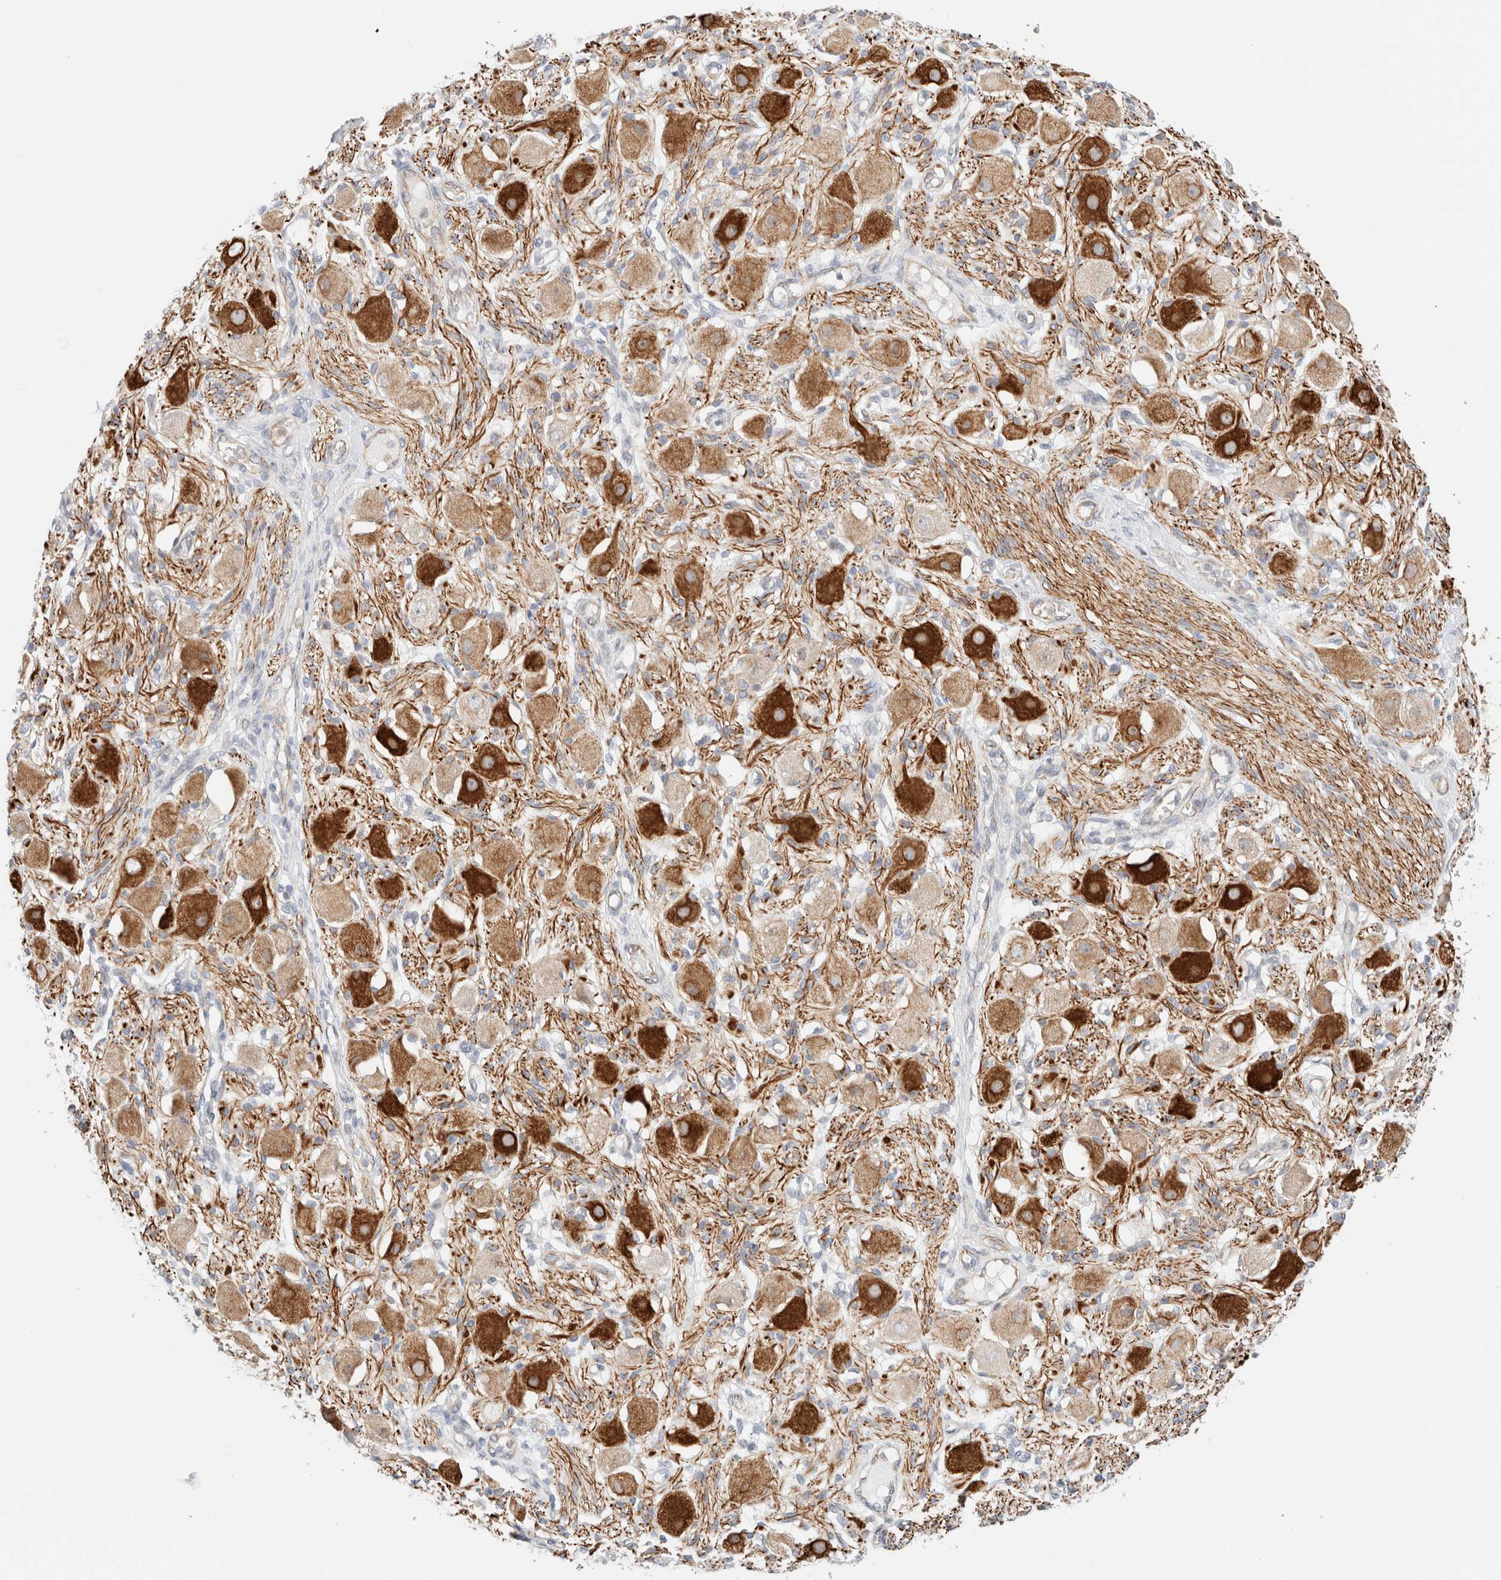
{"staining": {"intensity": "negative", "quantity": "none", "location": "none"}, "tissue": "adipose tissue", "cell_type": "Adipocytes", "image_type": "normal", "snomed": [{"axis": "morphology", "description": "Normal tissue, NOS"}, {"axis": "topography", "description": "Kidney"}, {"axis": "topography", "description": "Peripheral nerve tissue"}], "caption": "Adipose tissue stained for a protein using immunohistochemistry (IHC) shows no expression adipocytes.", "gene": "UNC13B", "patient": {"sex": "male", "age": 7}}